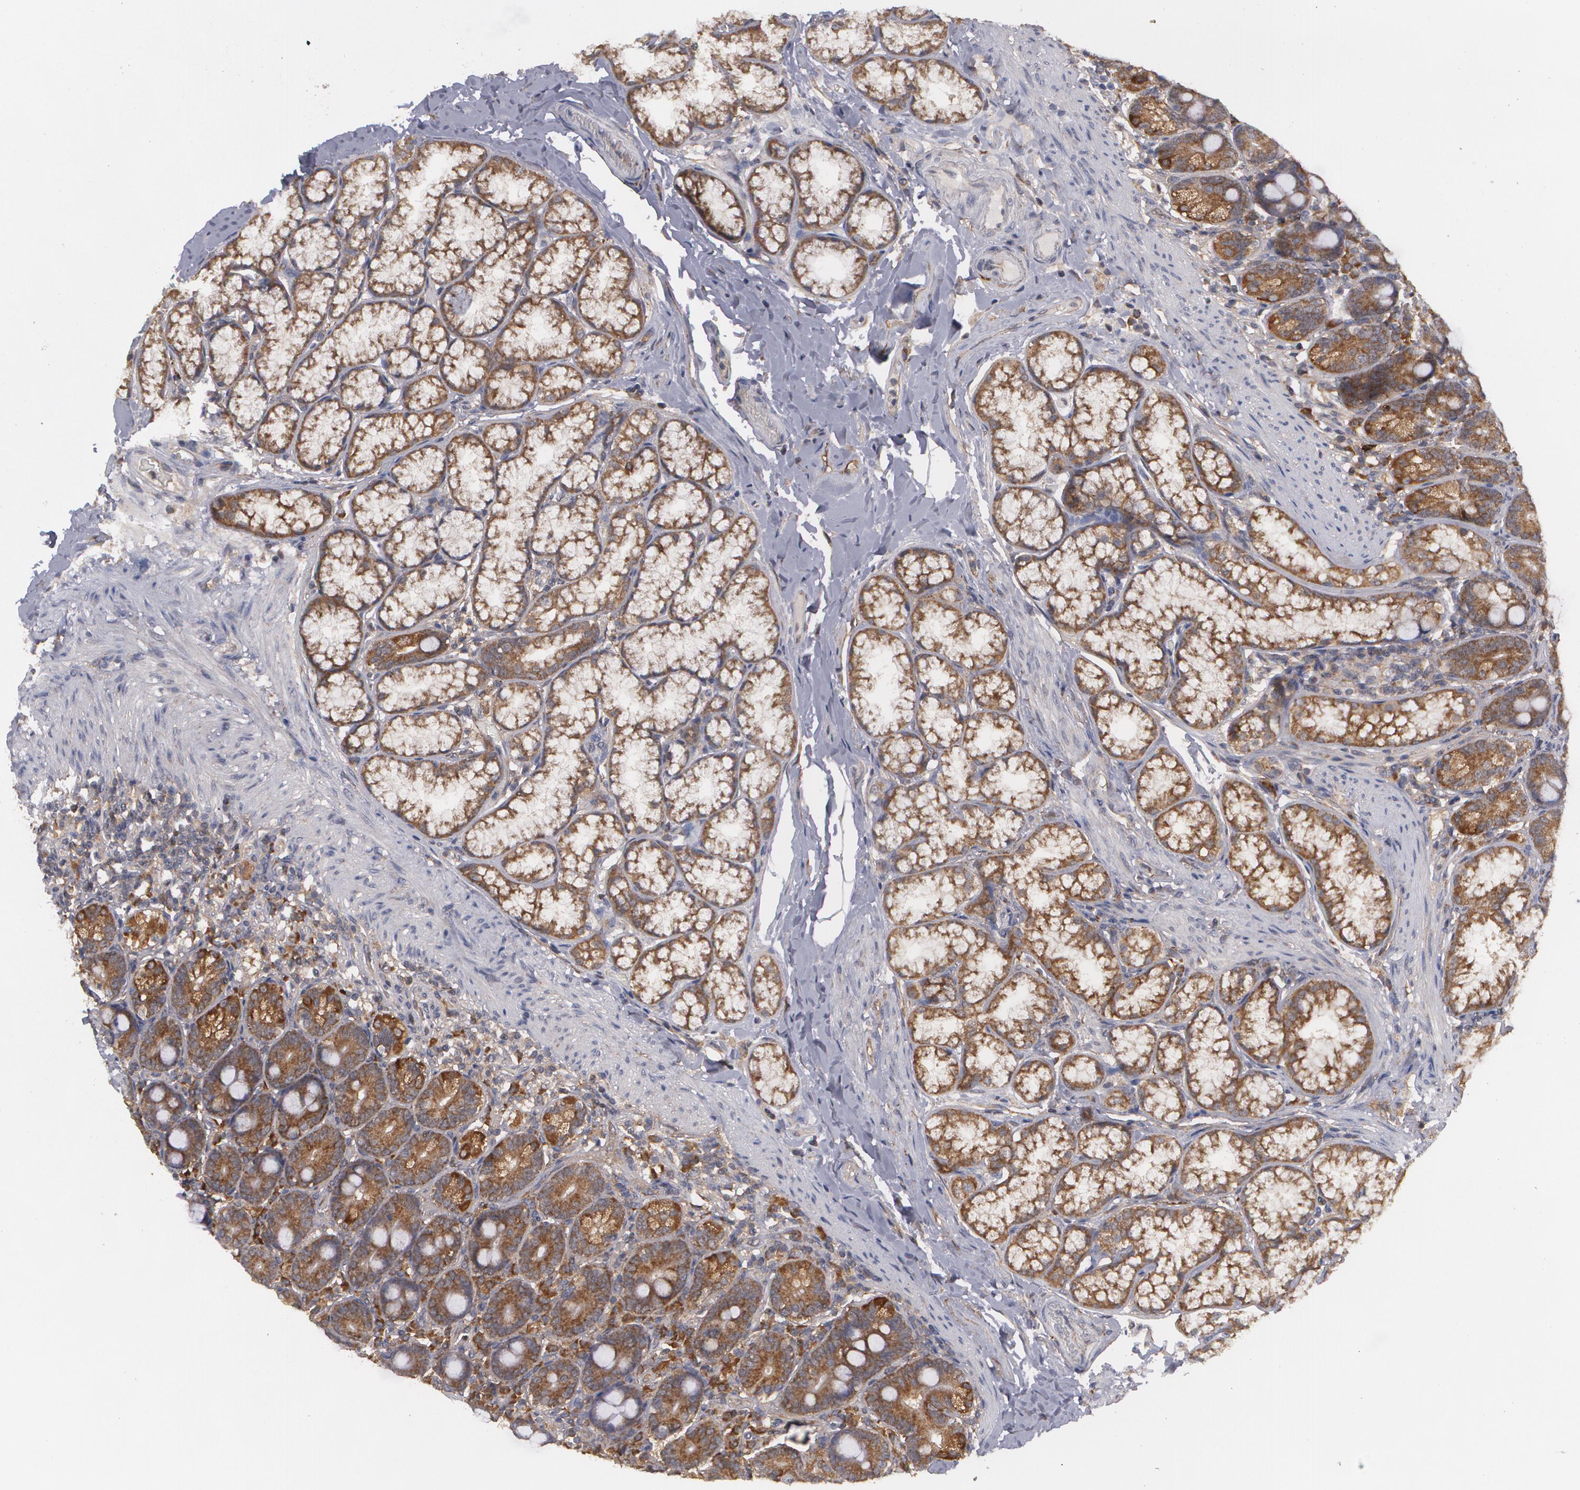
{"staining": {"intensity": "moderate", "quantity": ">75%", "location": "cytoplasmic/membranous"}, "tissue": "duodenum", "cell_type": "Glandular cells", "image_type": "normal", "snomed": [{"axis": "morphology", "description": "Normal tissue, NOS"}, {"axis": "topography", "description": "Duodenum"}], "caption": "Protein analysis of normal duodenum exhibits moderate cytoplasmic/membranous staining in about >75% of glandular cells.", "gene": "BMP6", "patient": {"sex": "female", "age": 64}}